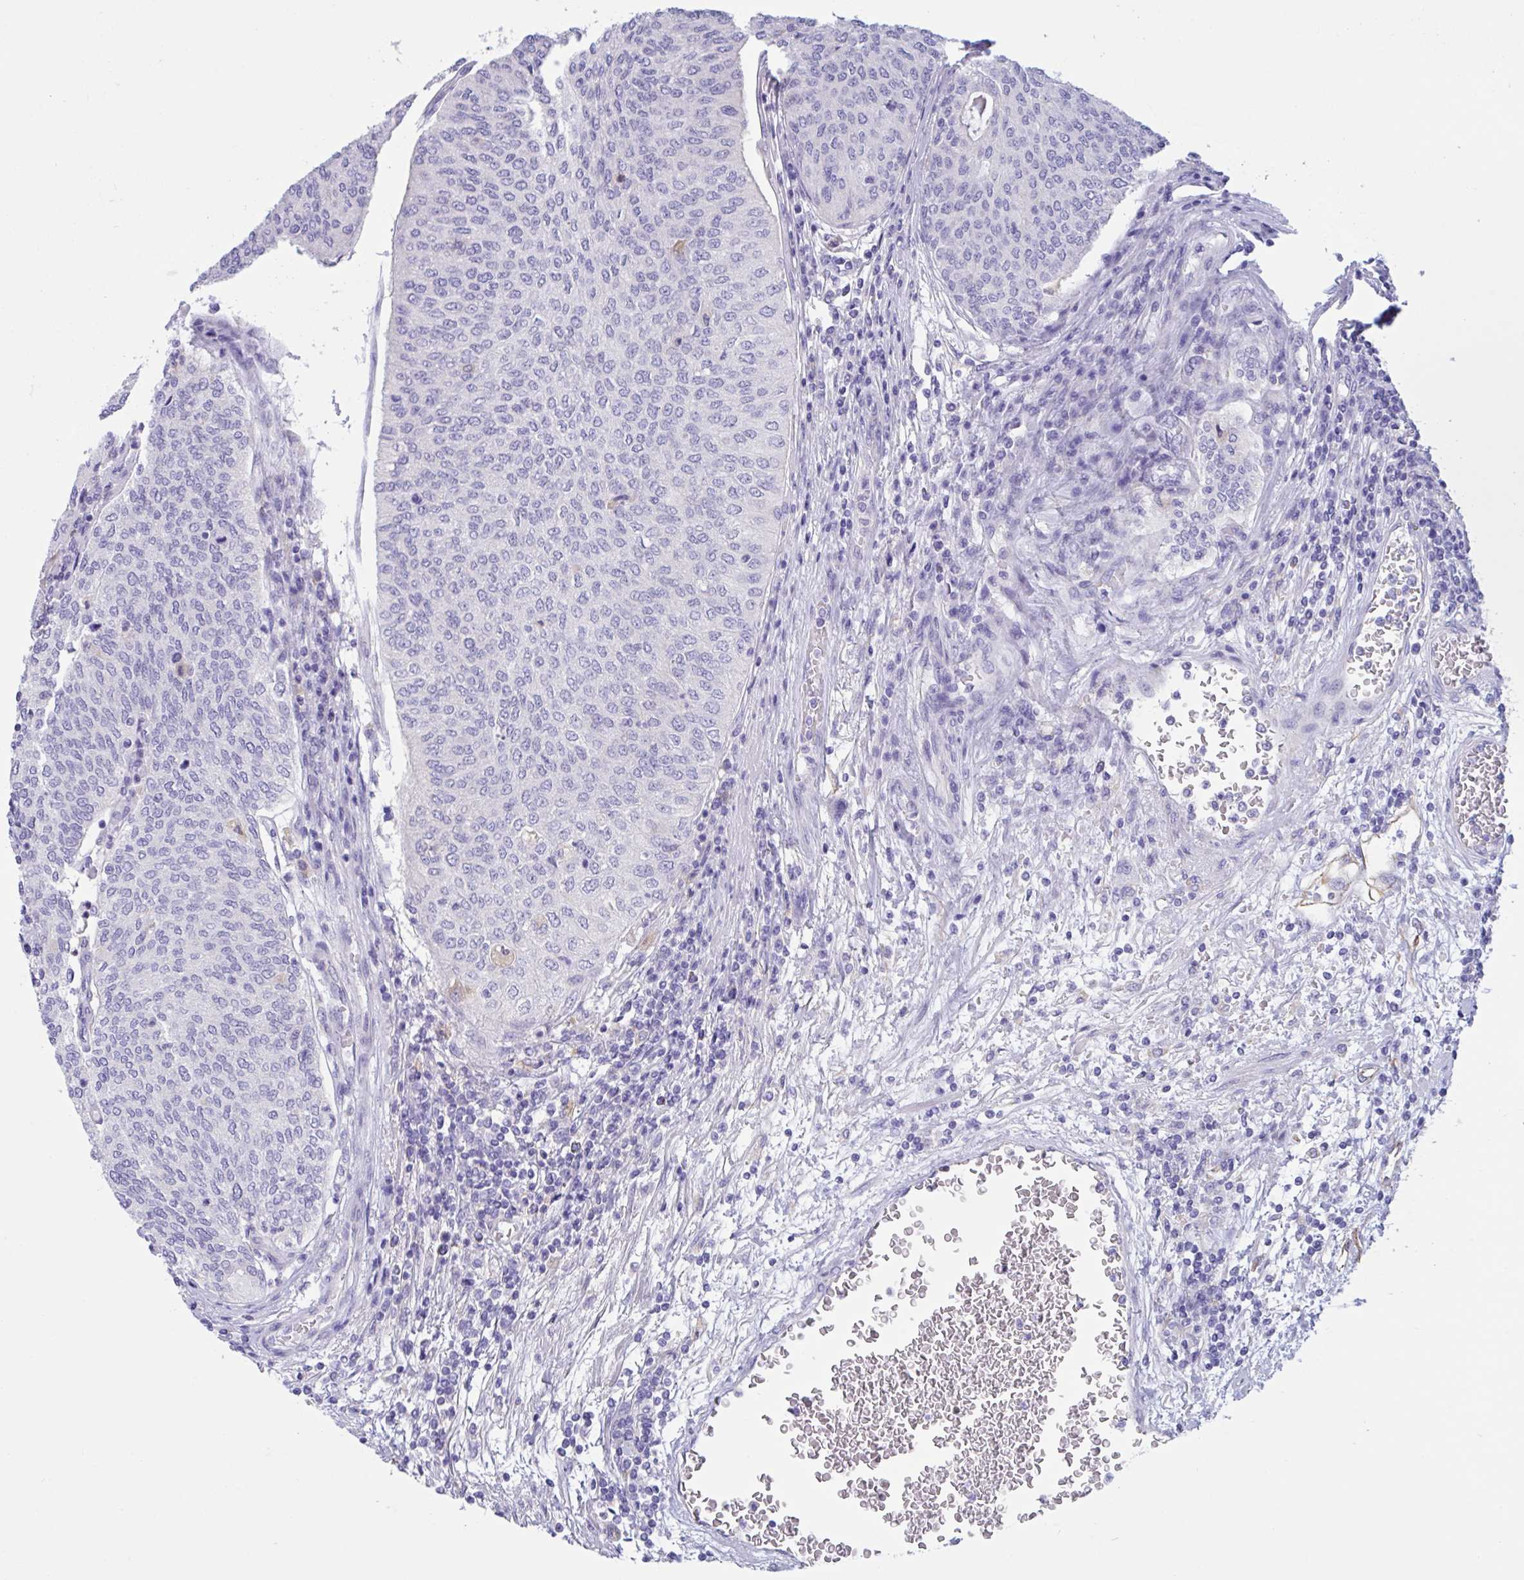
{"staining": {"intensity": "negative", "quantity": "none", "location": "none"}, "tissue": "urothelial cancer", "cell_type": "Tumor cells", "image_type": "cancer", "snomed": [{"axis": "morphology", "description": "Urothelial carcinoma, High grade"}, {"axis": "topography", "description": "Urinary bladder"}], "caption": "High magnification brightfield microscopy of urothelial carcinoma (high-grade) stained with DAB (3,3'-diaminobenzidine) (brown) and counterstained with hematoxylin (blue): tumor cells show no significant positivity.", "gene": "RPL22L1", "patient": {"sex": "female", "age": 79}}